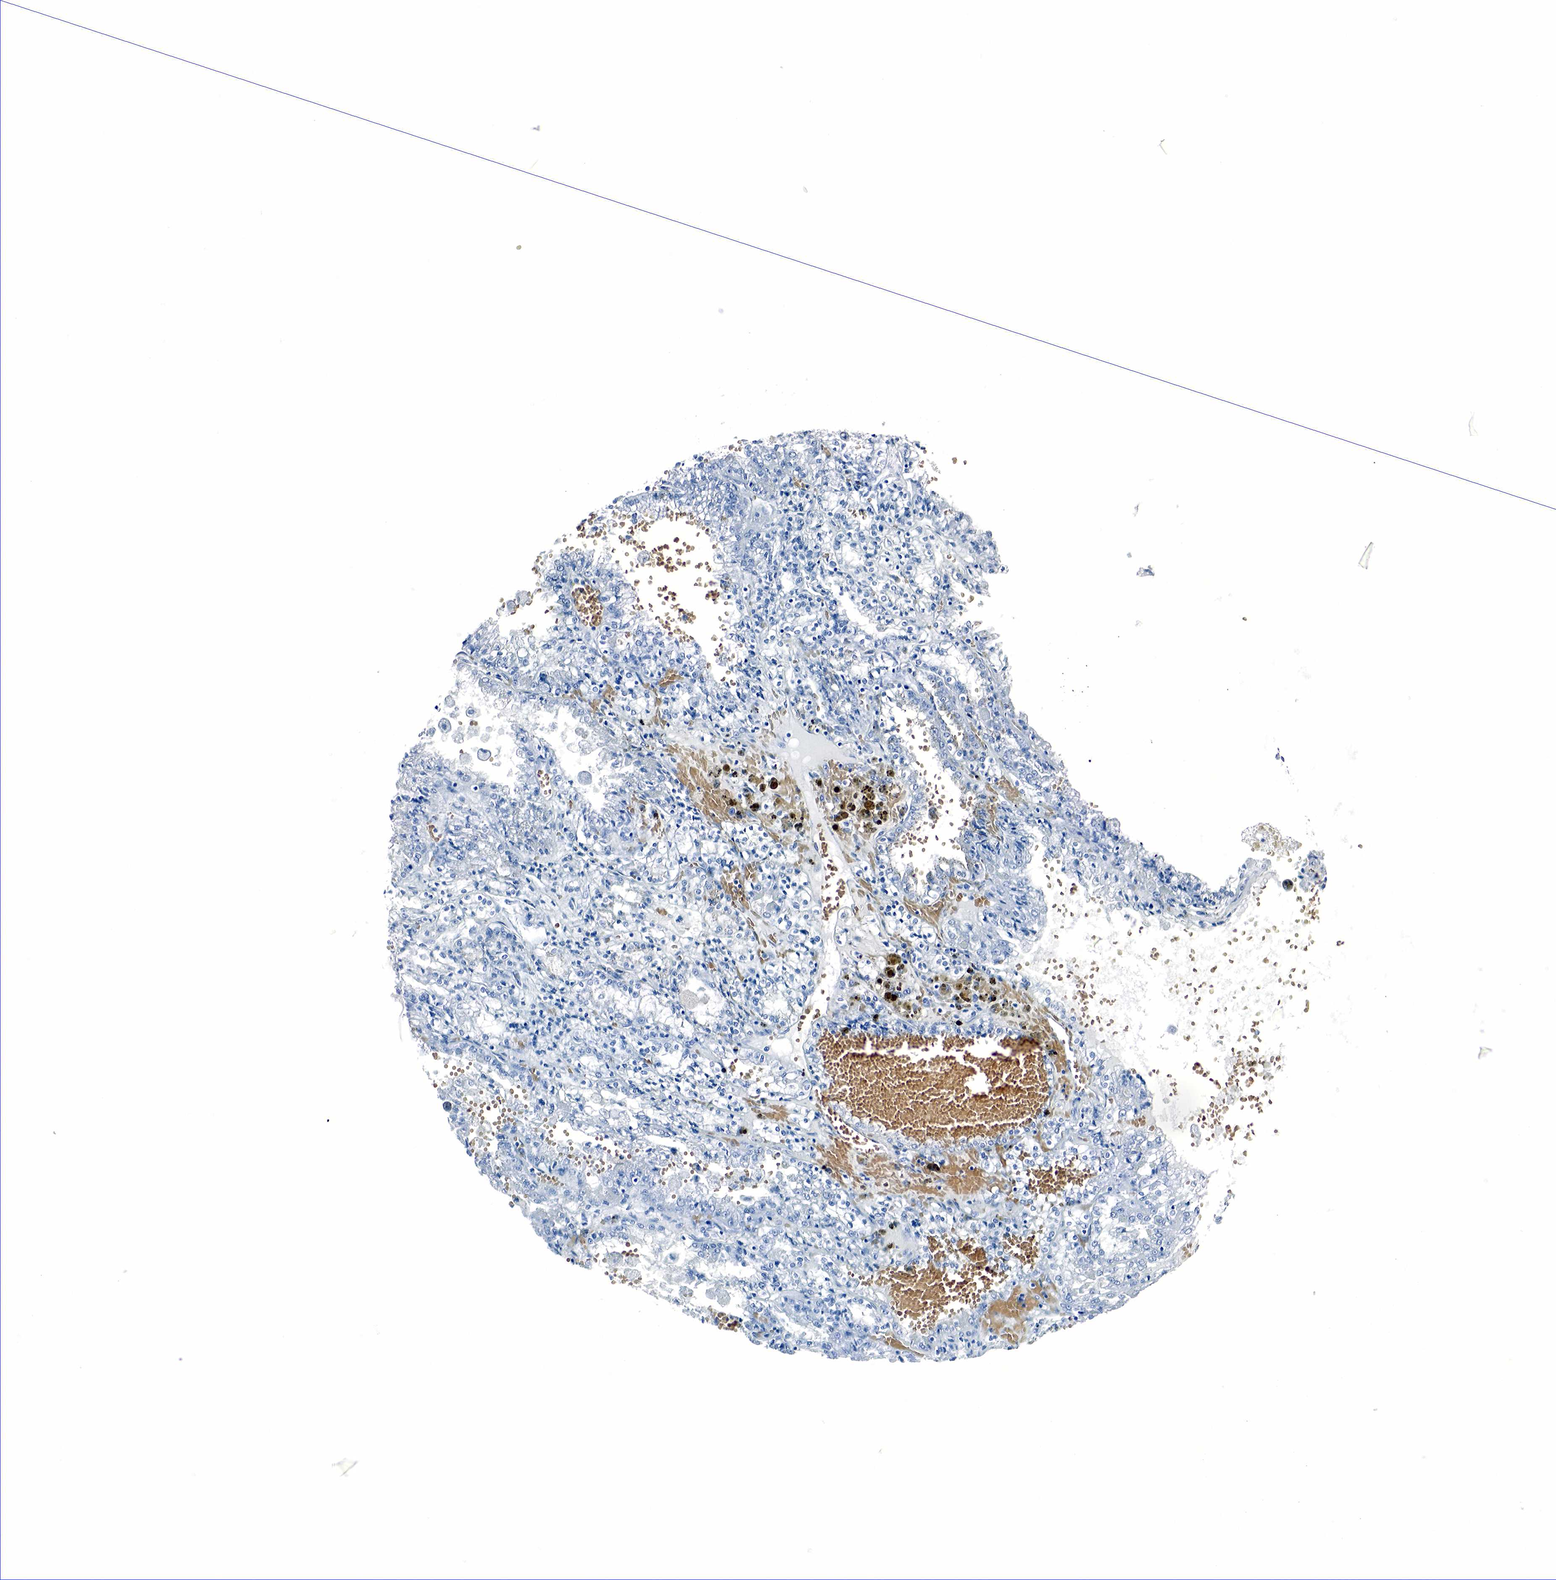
{"staining": {"intensity": "negative", "quantity": "none", "location": "none"}, "tissue": "renal cancer", "cell_type": "Tumor cells", "image_type": "cancer", "snomed": [{"axis": "morphology", "description": "Adenocarcinoma, NOS"}, {"axis": "topography", "description": "Kidney"}], "caption": "High magnification brightfield microscopy of adenocarcinoma (renal) stained with DAB (3,3'-diaminobenzidine) (brown) and counterstained with hematoxylin (blue): tumor cells show no significant positivity.", "gene": "GCG", "patient": {"sex": "female", "age": 56}}